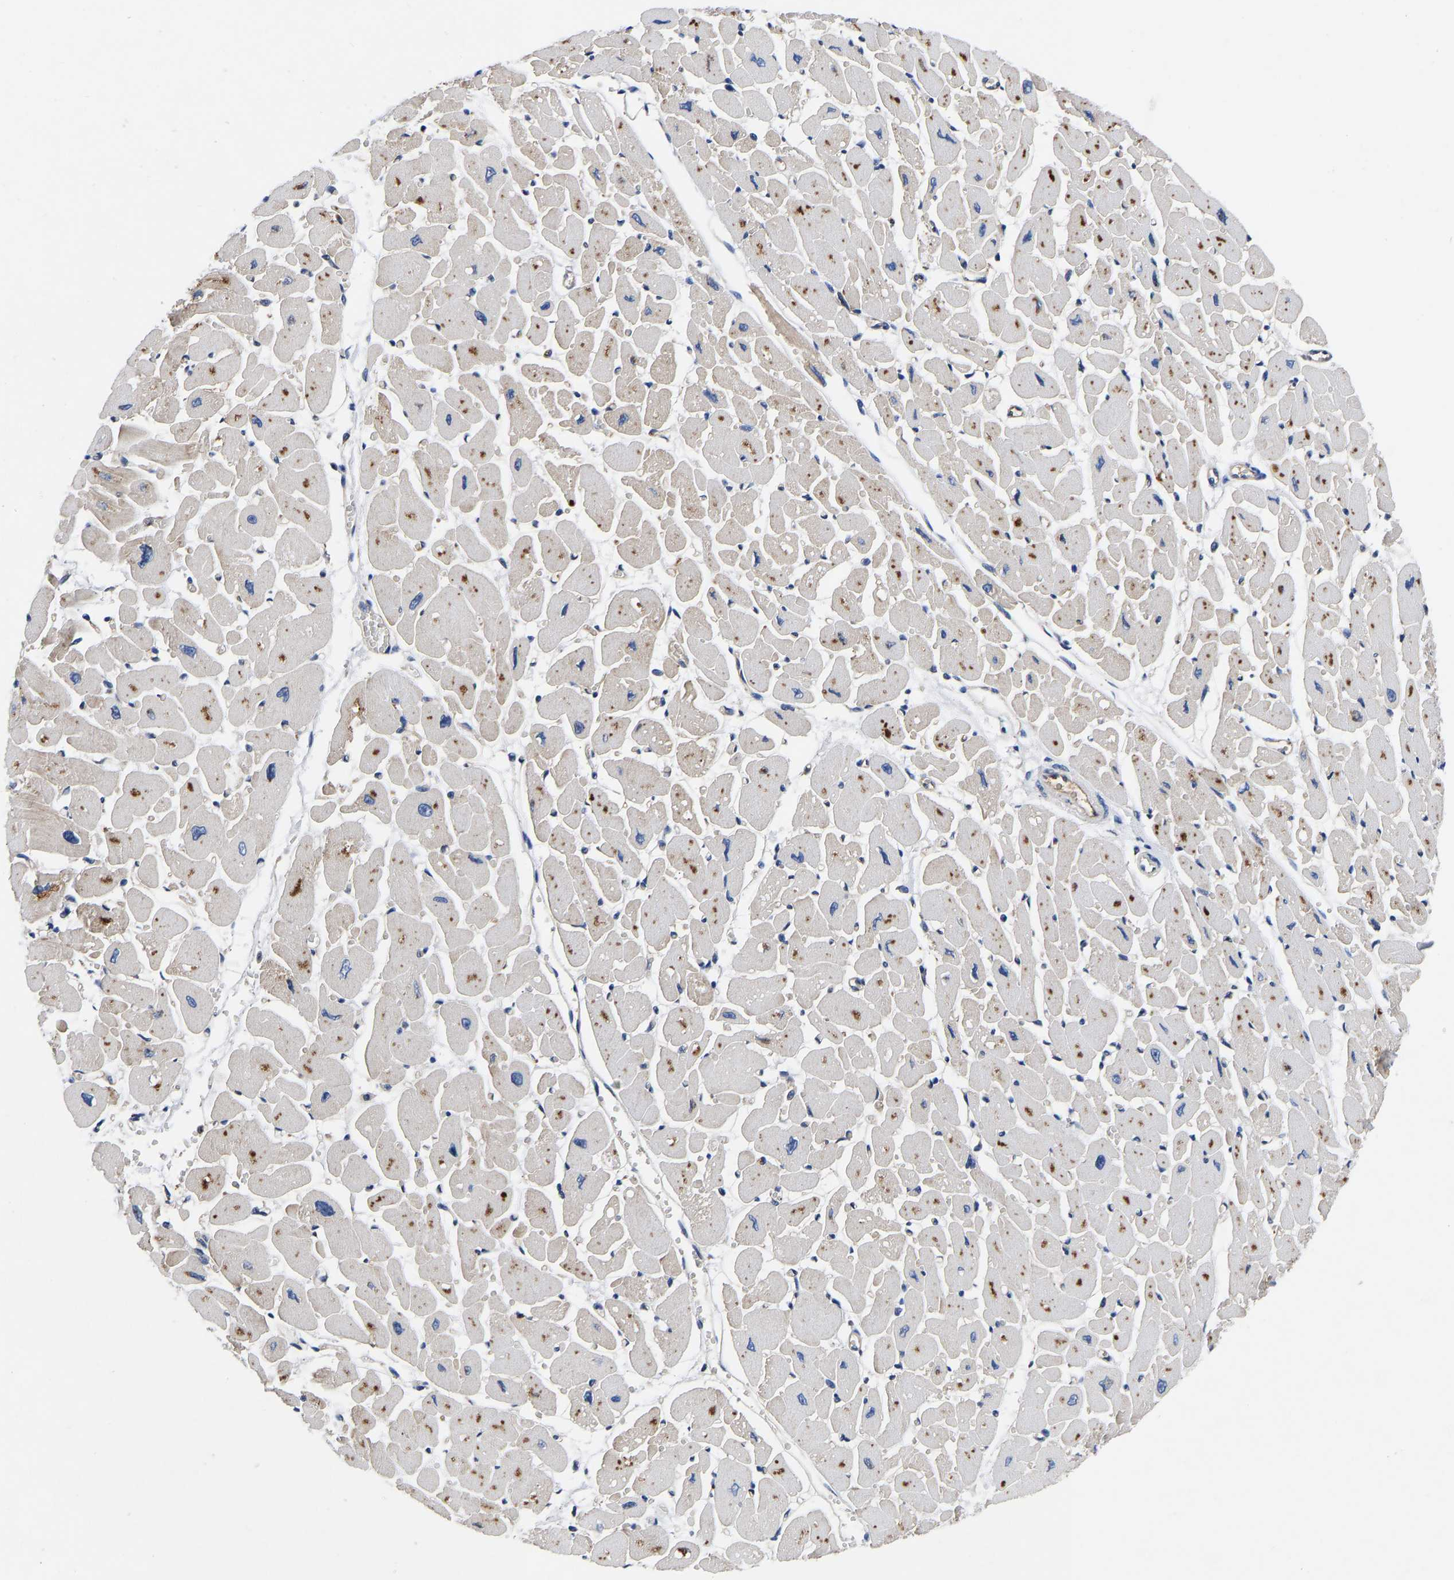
{"staining": {"intensity": "moderate", "quantity": "25%-75%", "location": "cytoplasmic/membranous"}, "tissue": "heart muscle", "cell_type": "Cardiomyocytes", "image_type": "normal", "snomed": [{"axis": "morphology", "description": "Normal tissue, NOS"}, {"axis": "topography", "description": "Heart"}], "caption": "Immunohistochemistry micrograph of normal heart muscle stained for a protein (brown), which displays medium levels of moderate cytoplasmic/membranous expression in about 25%-75% of cardiomyocytes.", "gene": "FRRS1", "patient": {"sex": "female", "age": 54}}